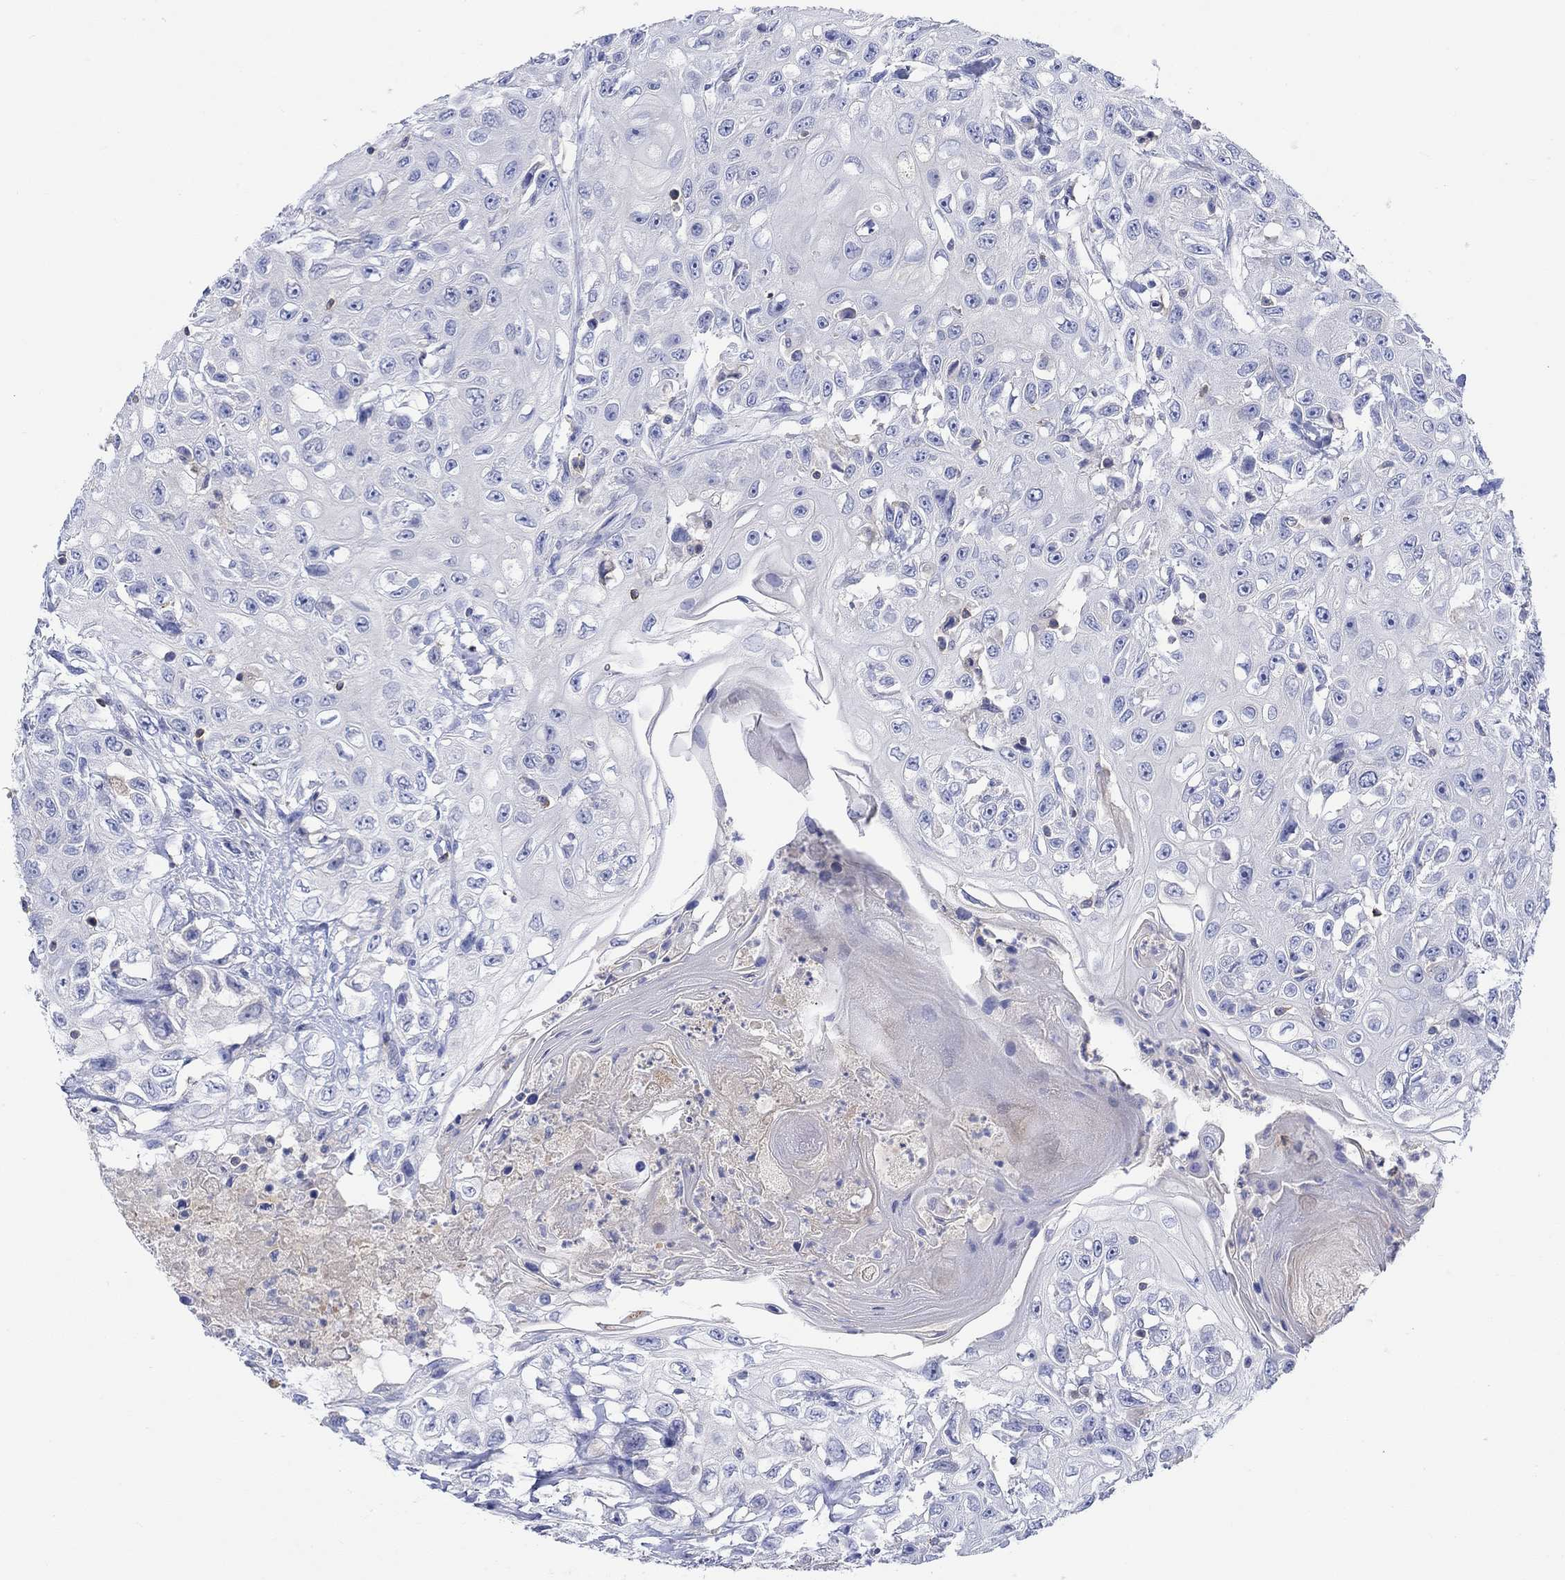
{"staining": {"intensity": "negative", "quantity": "none", "location": "none"}, "tissue": "urothelial cancer", "cell_type": "Tumor cells", "image_type": "cancer", "snomed": [{"axis": "morphology", "description": "Urothelial carcinoma, High grade"}, {"axis": "topography", "description": "Urinary bladder"}], "caption": "DAB immunohistochemical staining of human urothelial cancer reveals no significant staining in tumor cells.", "gene": "GCM1", "patient": {"sex": "female", "age": 56}}